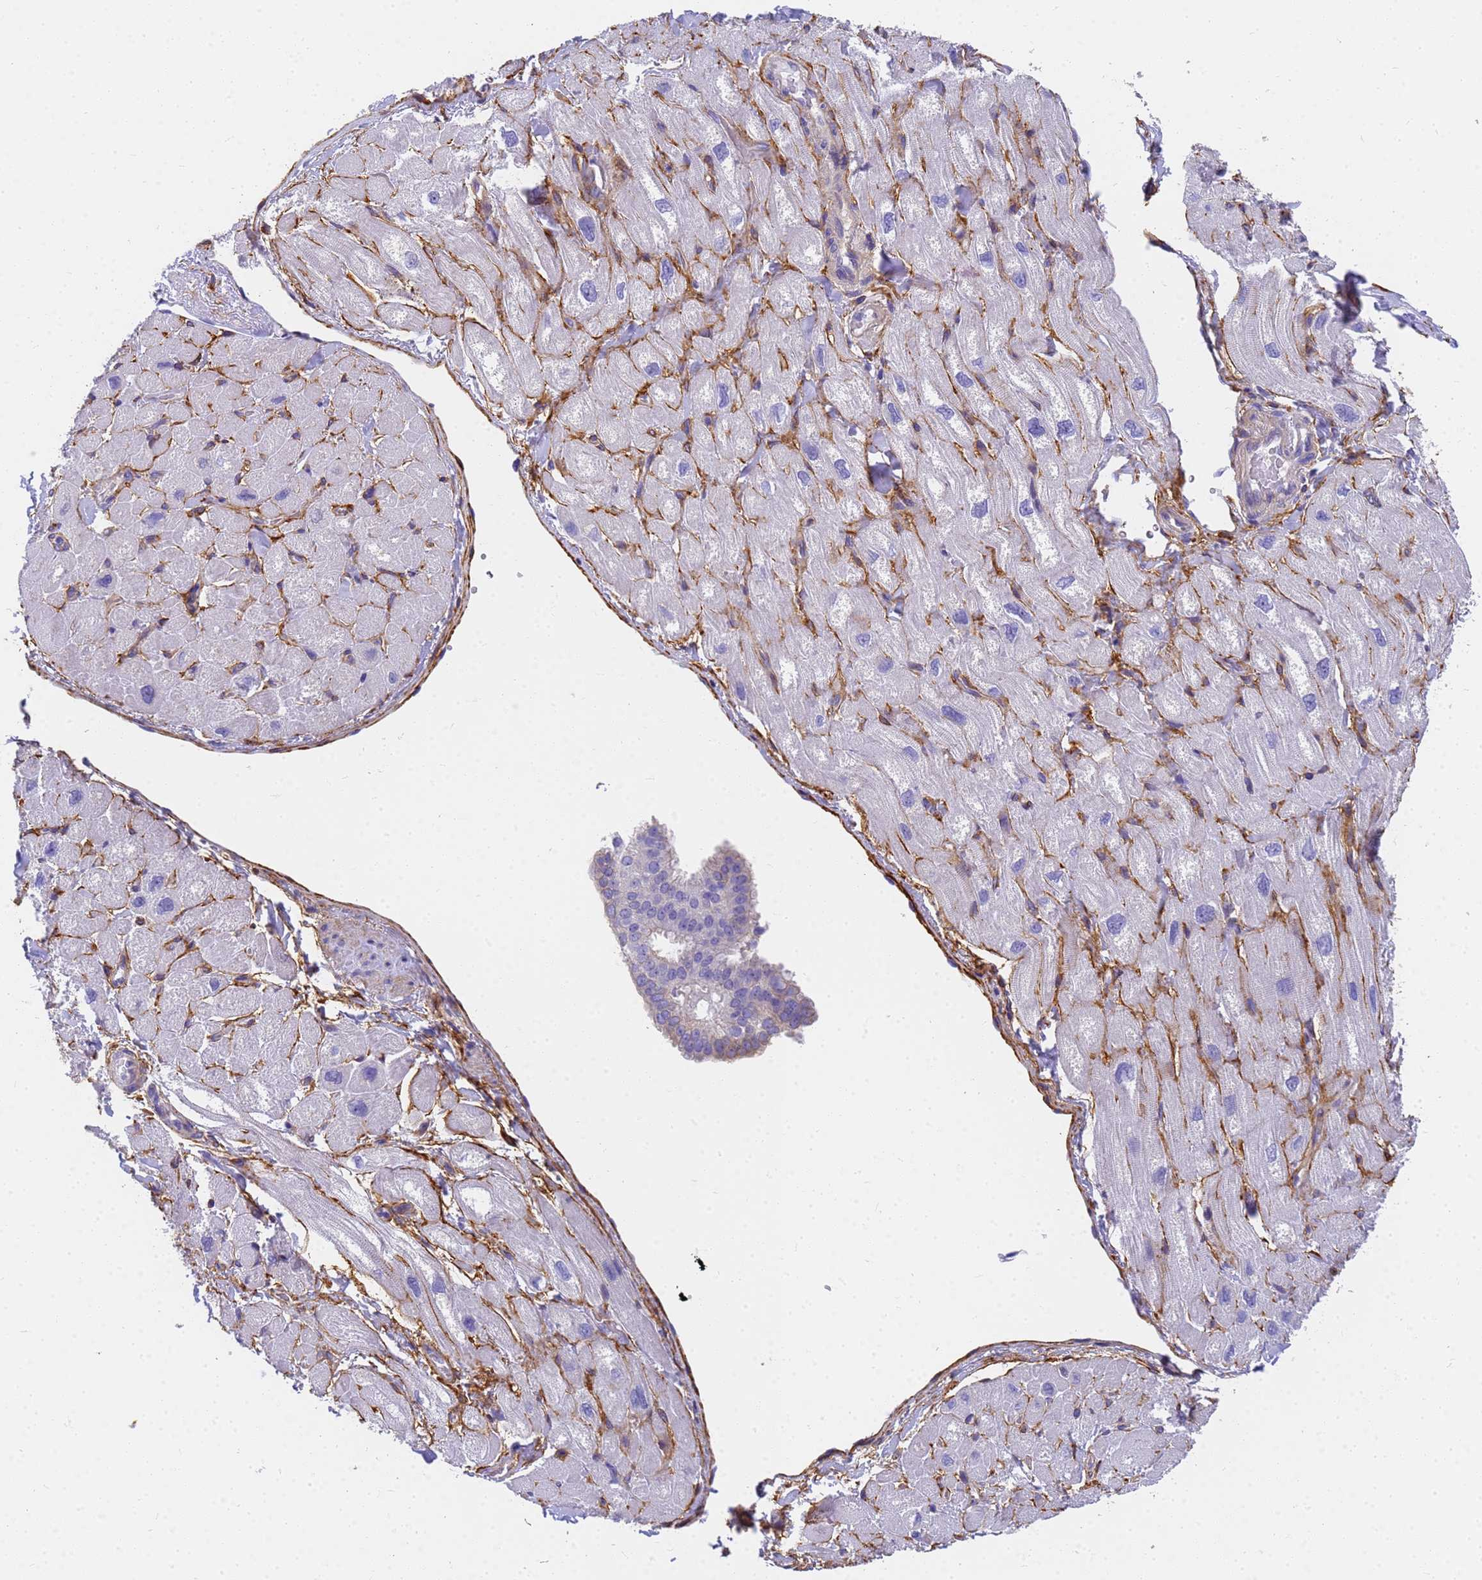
{"staining": {"intensity": "moderate", "quantity": "<25%", "location": "cytoplasmic/membranous"}, "tissue": "heart muscle", "cell_type": "Cardiomyocytes", "image_type": "normal", "snomed": [{"axis": "morphology", "description": "Normal tissue, NOS"}, {"axis": "topography", "description": "Heart"}], "caption": "Immunohistochemical staining of benign heart muscle shows moderate cytoplasmic/membranous protein staining in approximately <25% of cardiomyocytes.", "gene": "MVB12A", "patient": {"sex": "male", "age": 65}}